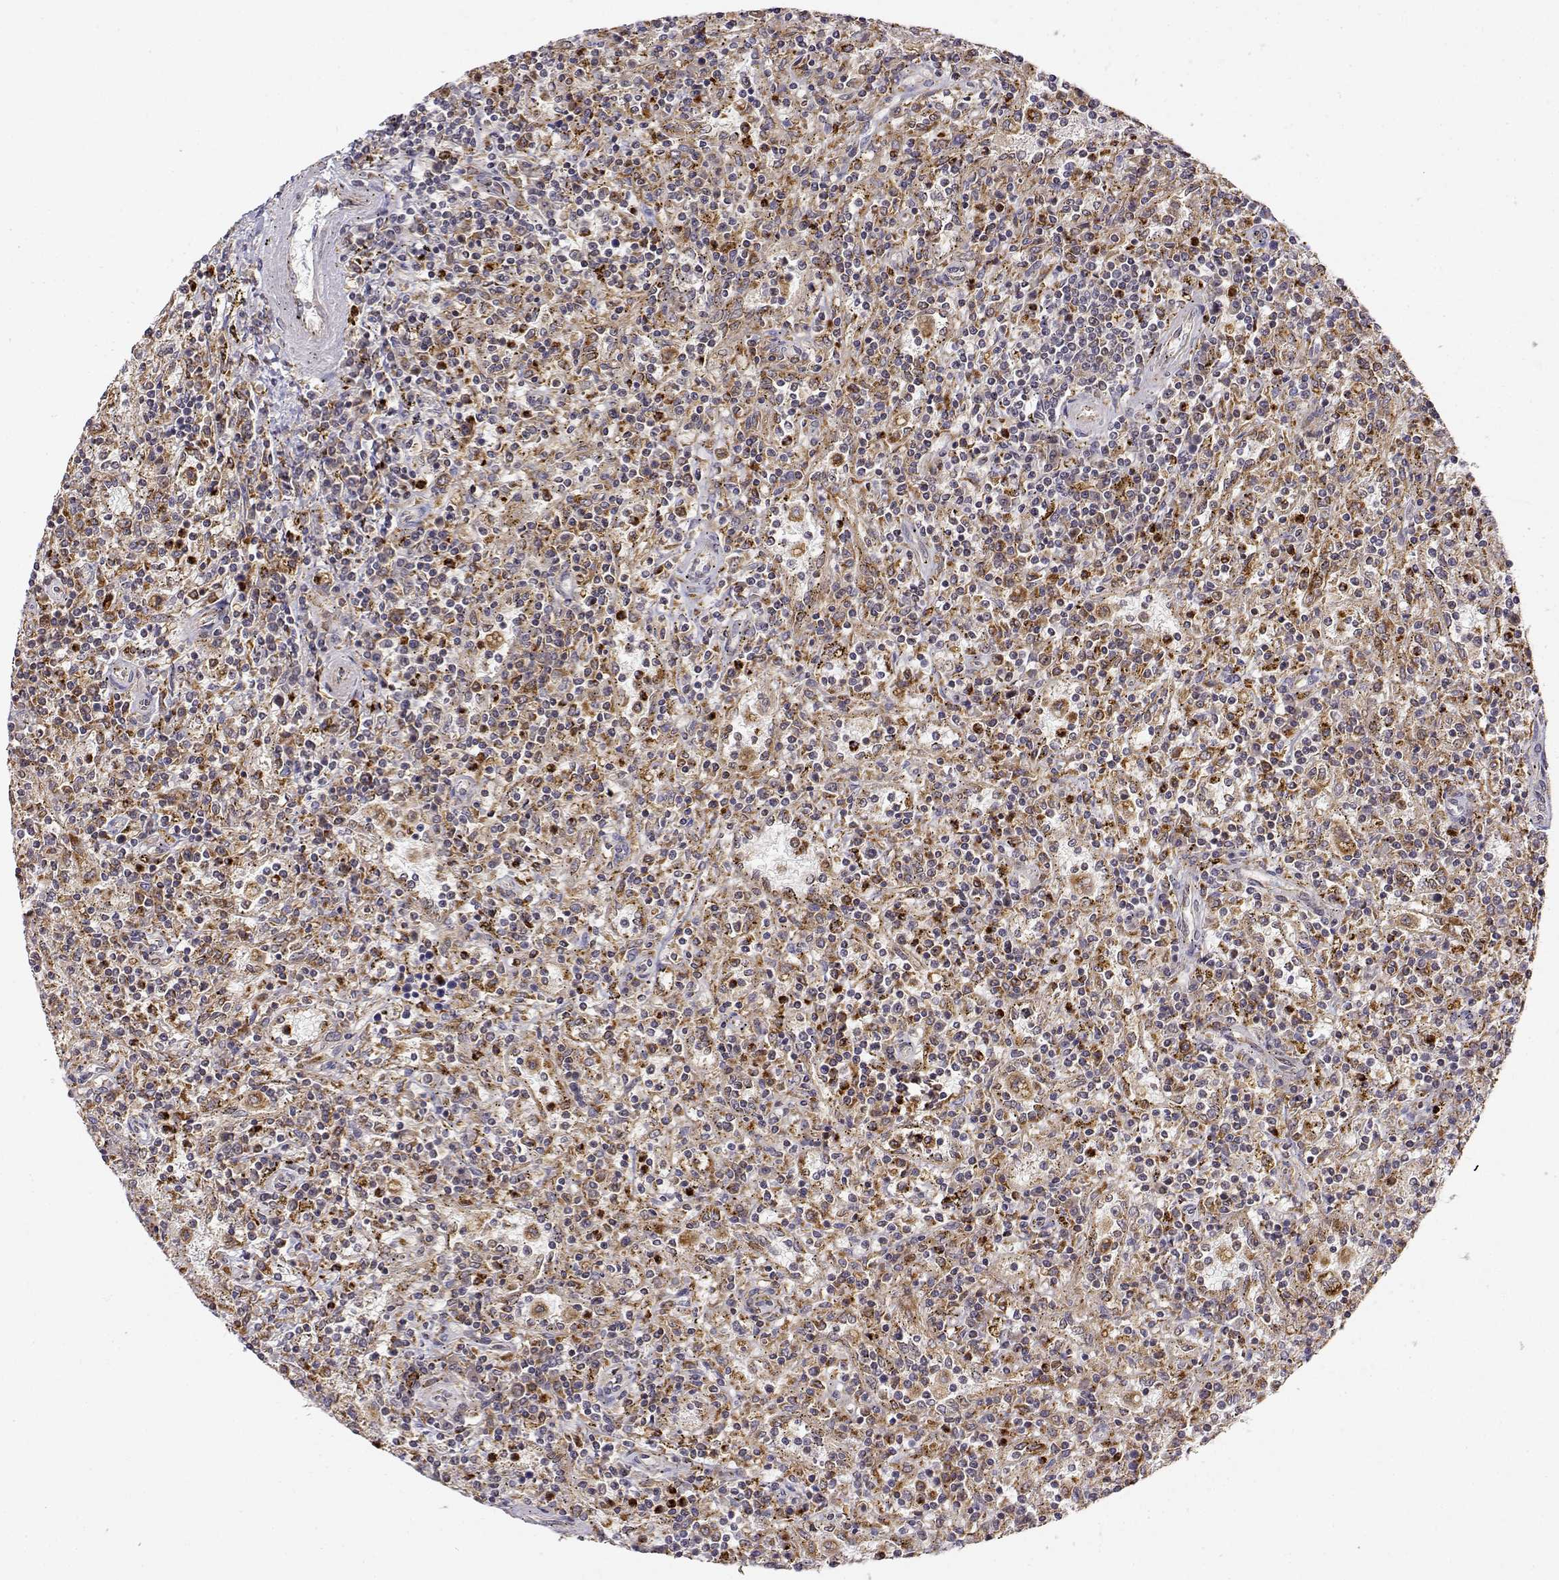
{"staining": {"intensity": "moderate", "quantity": "<25%", "location": "cytoplasmic/membranous"}, "tissue": "lymphoma", "cell_type": "Tumor cells", "image_type": "cancer", "snomed": [{"axis": "morphology", "description": "Malignant lymphoma, non-Hodgkin's type, Low grade"}, {"axis": "topography", "description": "Spleen"}], "caption": "An immunohistochemistry (IHC) image of tumor tissue is shown. Protein staining in brown shows moderate cytoplasmic/membranous positivity in malignant lymphoma, non-Hodgkin's type (low-grade) within tumor cells.", "gene": "RNF13", "patient": {"sex": "male", "age": 62}}